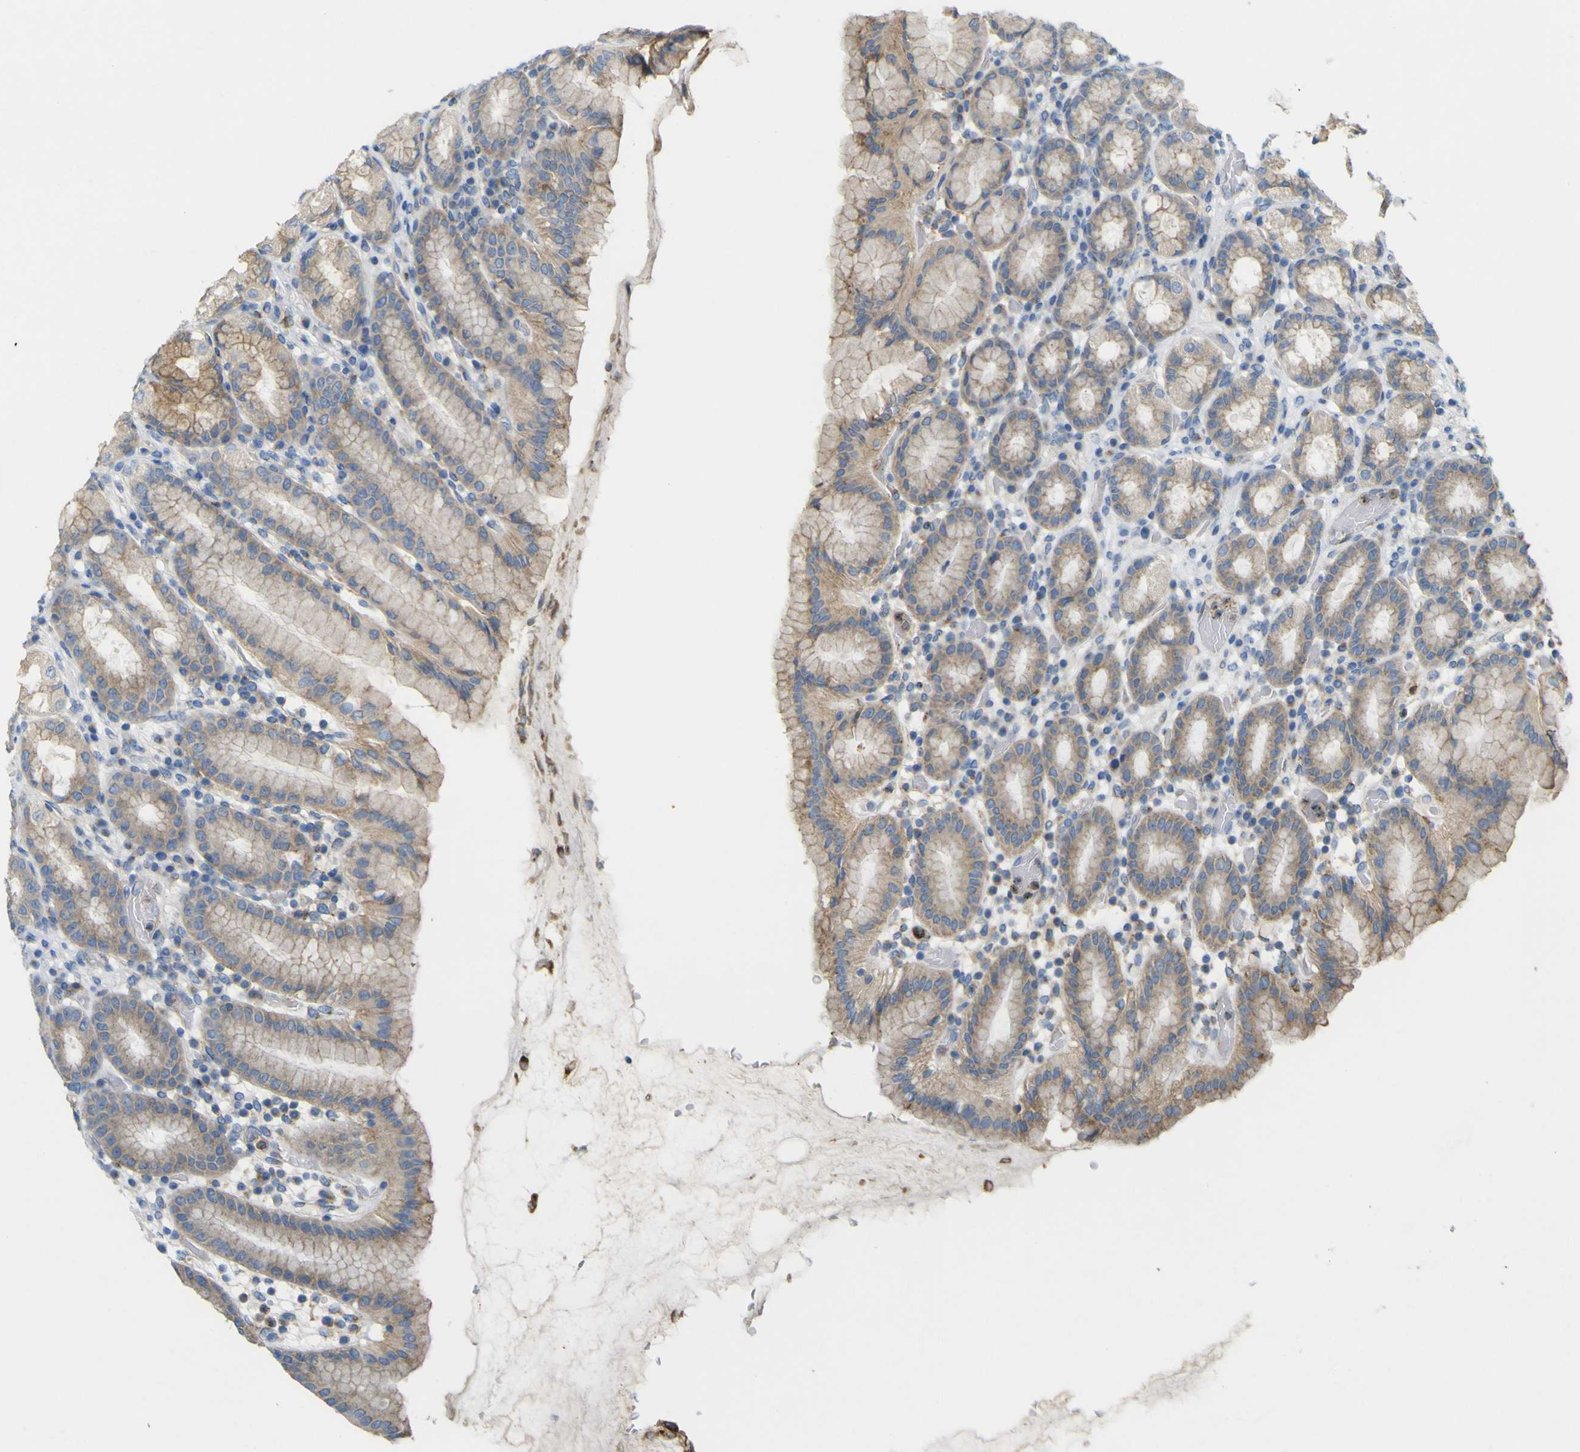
{"staining": {"intensity": "moderate", "quantity": ">75%", "location": "cytoplasmic/membranous"}, "tissue": "stomach", "cell_type": "Glandular cells", "image_type": "normal", "snomed": [{"axis": "morphology", "description": "Normal tissue, NOS"}, {"axis": "topography", "description": "Stomach, upper"}], "caption": "Stomach stained with DAB (3,3'-diaminobenzidine) IHC shows medium levels of moderate cytoplasmic/membranous staining in about >75% of glandular cells. (Stains: DAB (3,3'-diaminobenzidine) in brown, nuclei in blue, Microscopy: brightfield microscopy at high magnification).", "gene": "IGF2R", "patient": {"sex": "male", "age": 68}}